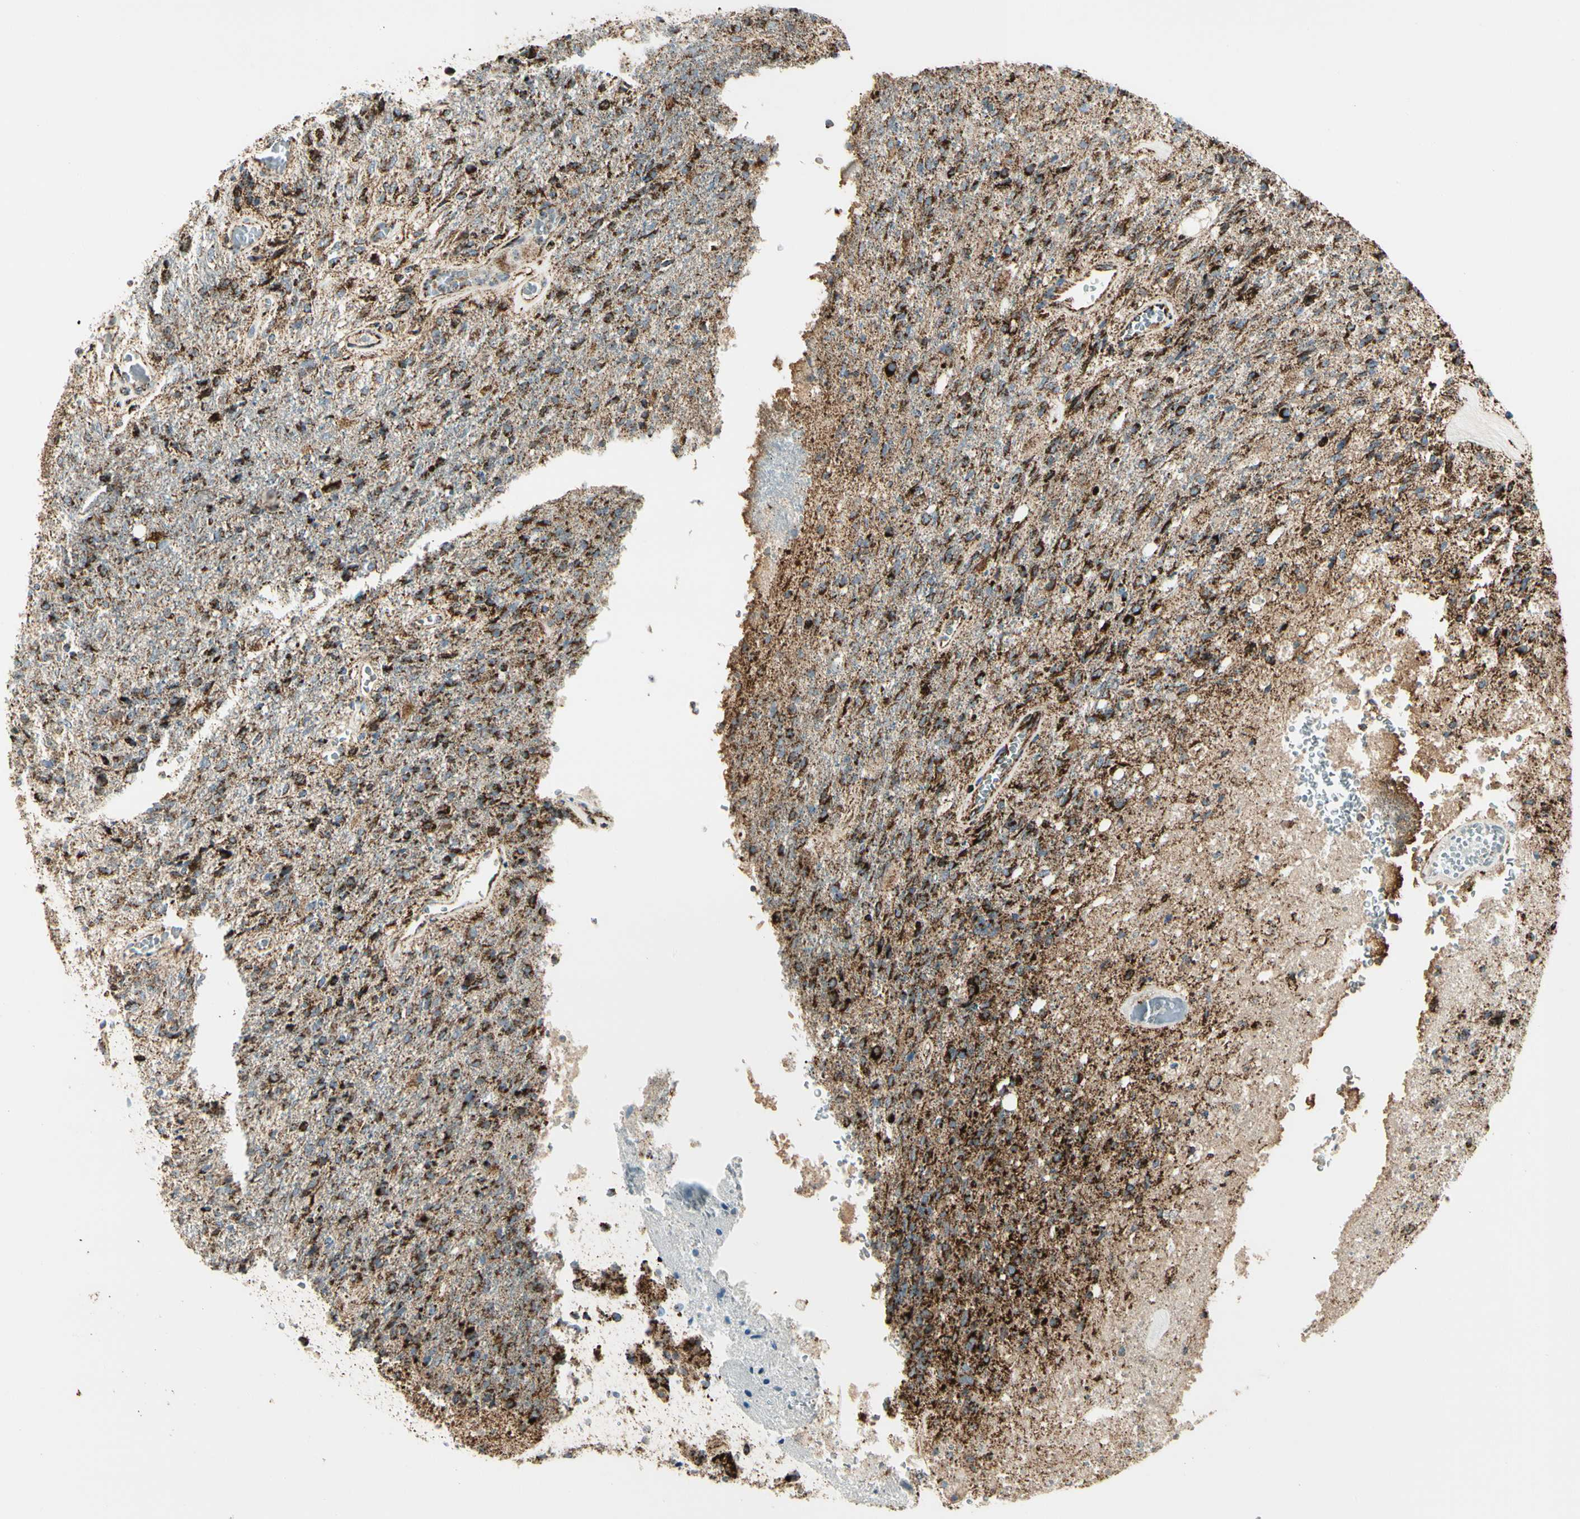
{"staining": {"intensity": "strong", "quantity": ">75%", "location": "cytoplasmic/membranous"}, "tissue": "glioma", "cell_type": "Tumor cells", "image_type": "cancer", "snomed": [{"axis": "morphology", "description": "Normal tissue, NOS"}, {"axis": "morphology", "description": "Glioma, malignant, High grade"}, {"axis": "topography", "description": "Cerebral cortex"}], "caption": "Human glioma stained with a brown dye displays strong cytoplasmic/membranous positive positivity in about >75% of tumor cells.", "gene": "ME2", "patient": {"sex": "male", "age": 77}}